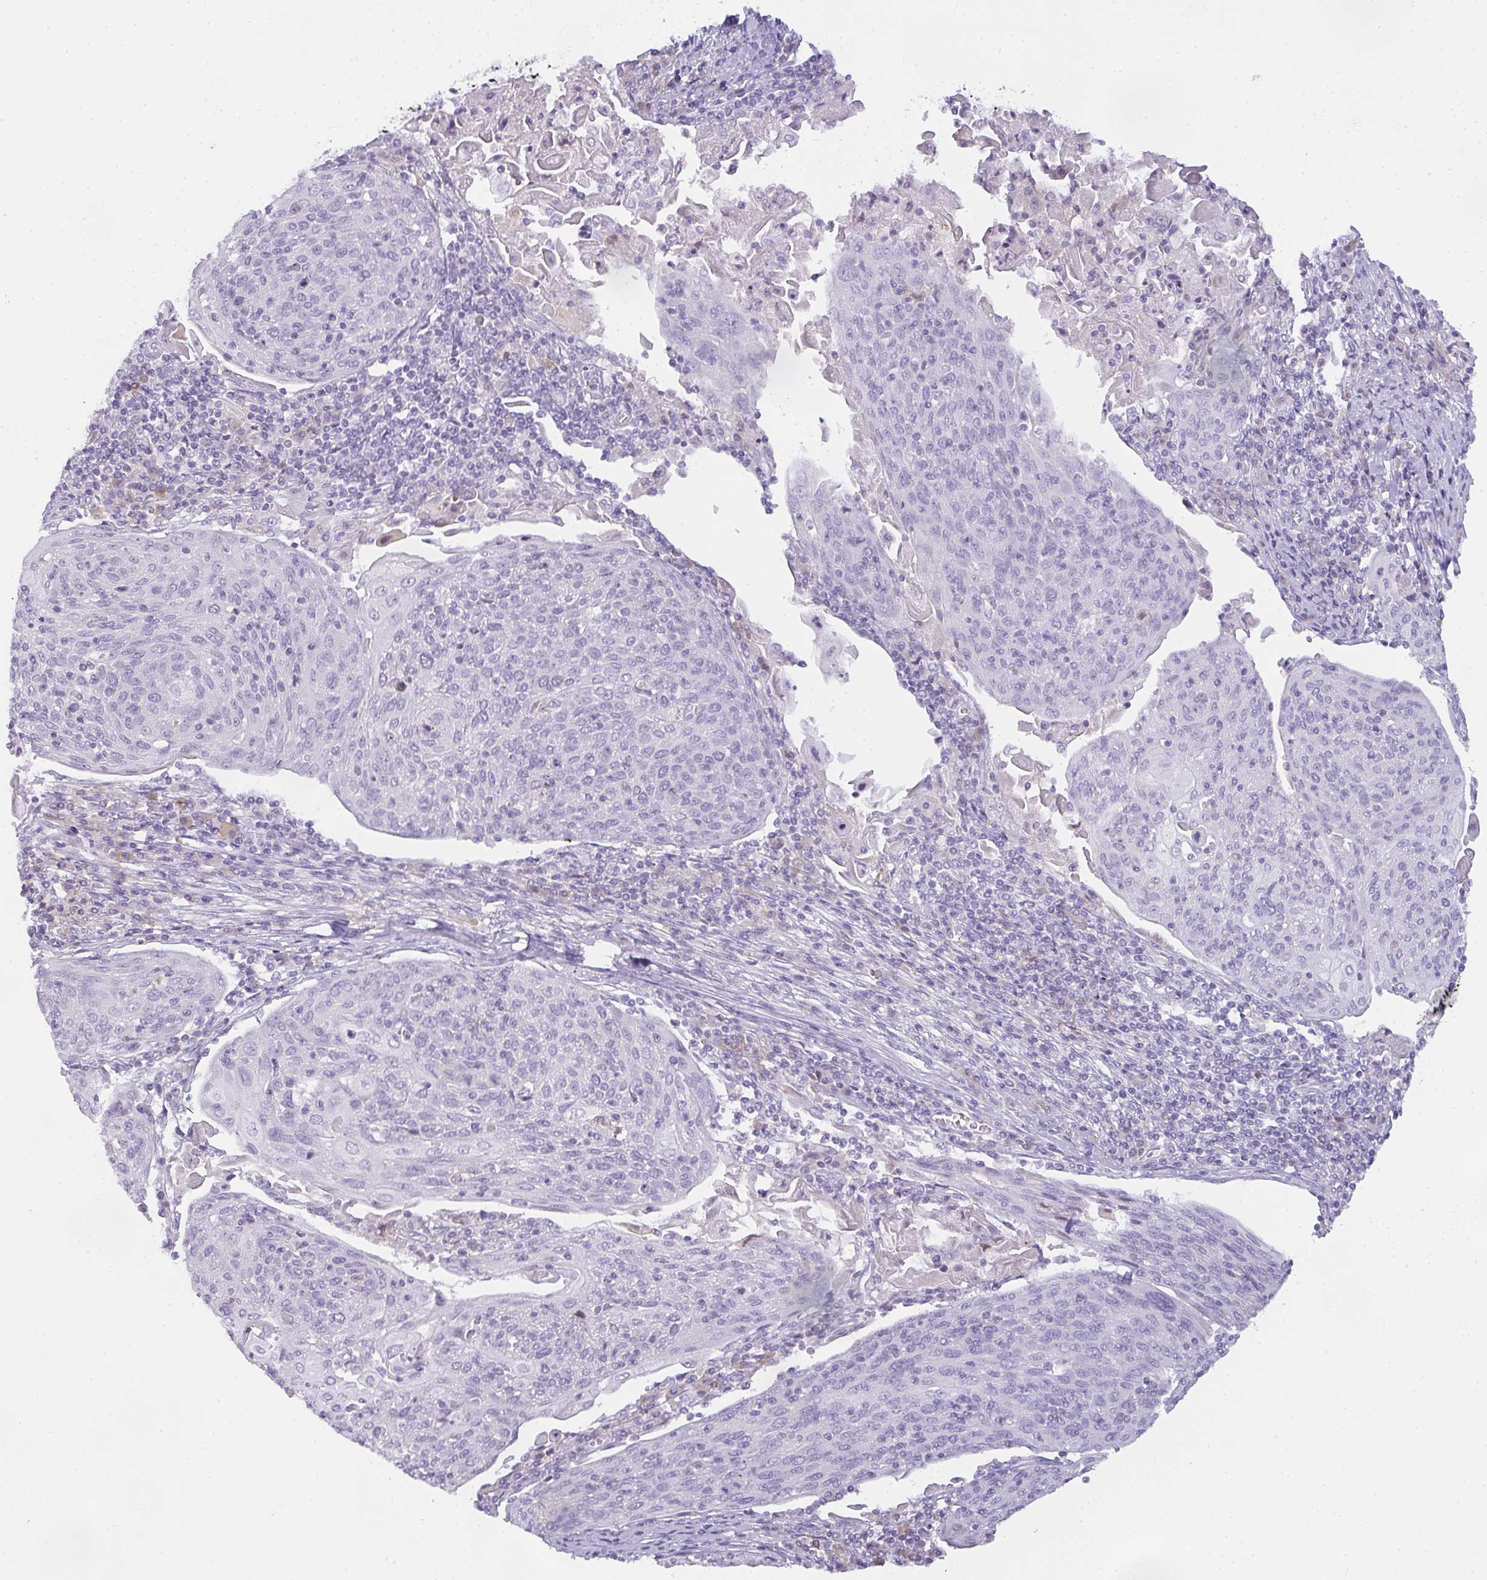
{"staining": {"intensity": "negative", "quantity": "none", "location": "none"}, "tissue": "cervical cancer", "cell_type": "Tumor cells", "image_type": "cancer", "snomed": [{"axis": "morphology", "description": "Squamous cell carcinoma, NOS"}, {"axis": "topography", "description": "Cervix"}], "caption": "Photomicrograph shows no protein expression in tumor cells of cervical cancer (squamous cell carcinoma) tissue.", "gene": "COX7B", "patient": {"sex": "female", "age": 67}}